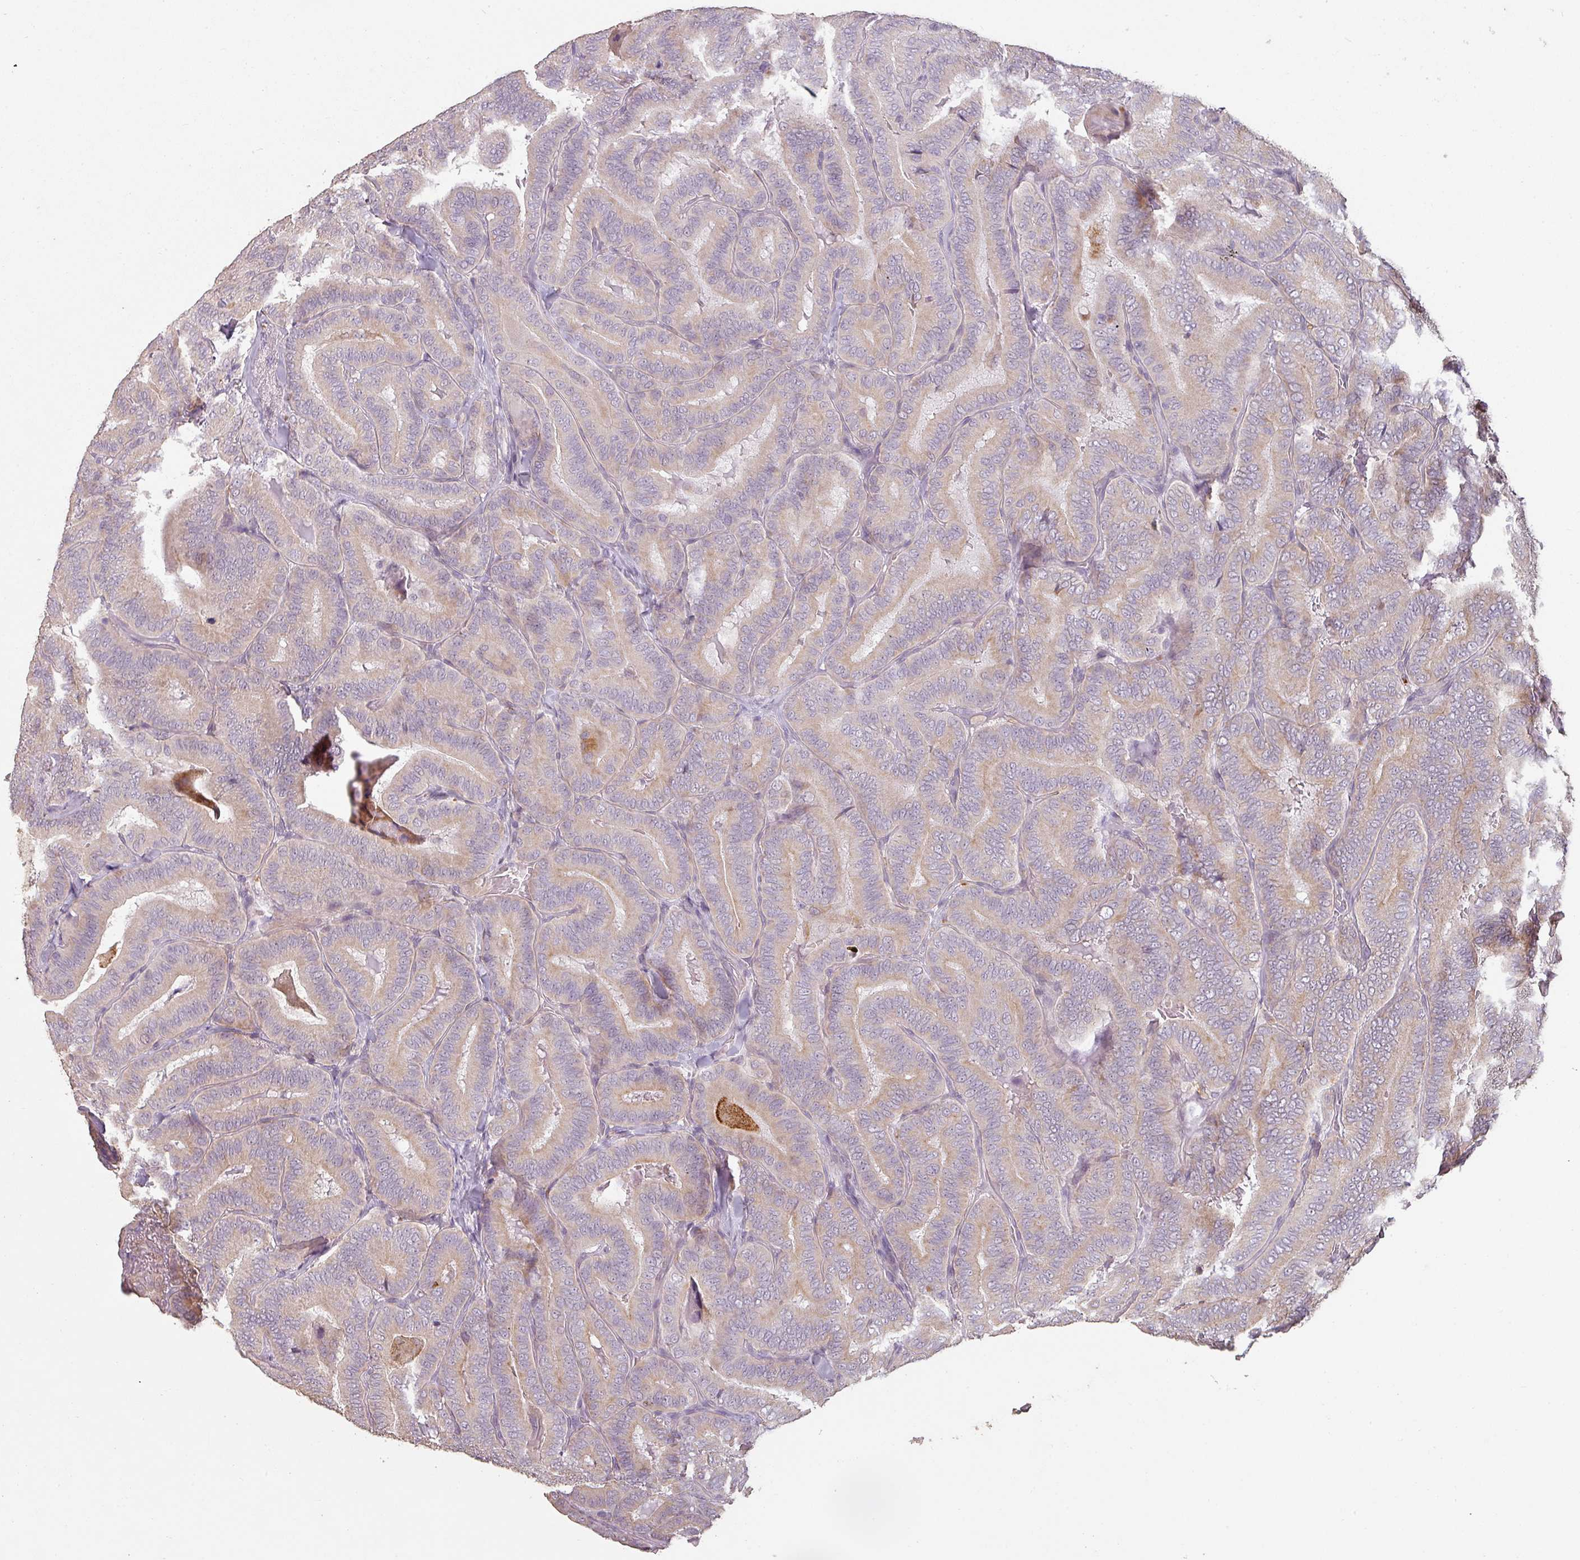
{"staining": {"intensity": "weak", "quantity": "25%-75%", "location": "cytoplasmic/membranous"}, "tissue": "thyroid cancer", "cell_type": "Tumor cells", "image_type": "cancer", "snomed": [{"axis": "morphology", "description": "Papillary adenocarcinoma, NOS"}, {"axis": "topography", "description": "Thyroid gland"}], "caption": "DAB immunohistochemical staining of thyroid cancer displays weak cytoplasmic/membranous protein staining in approximately 25%-75% of tumor cells.", "gene": "LYPLA1", "patient": {"sex": "male", "age": 61}}